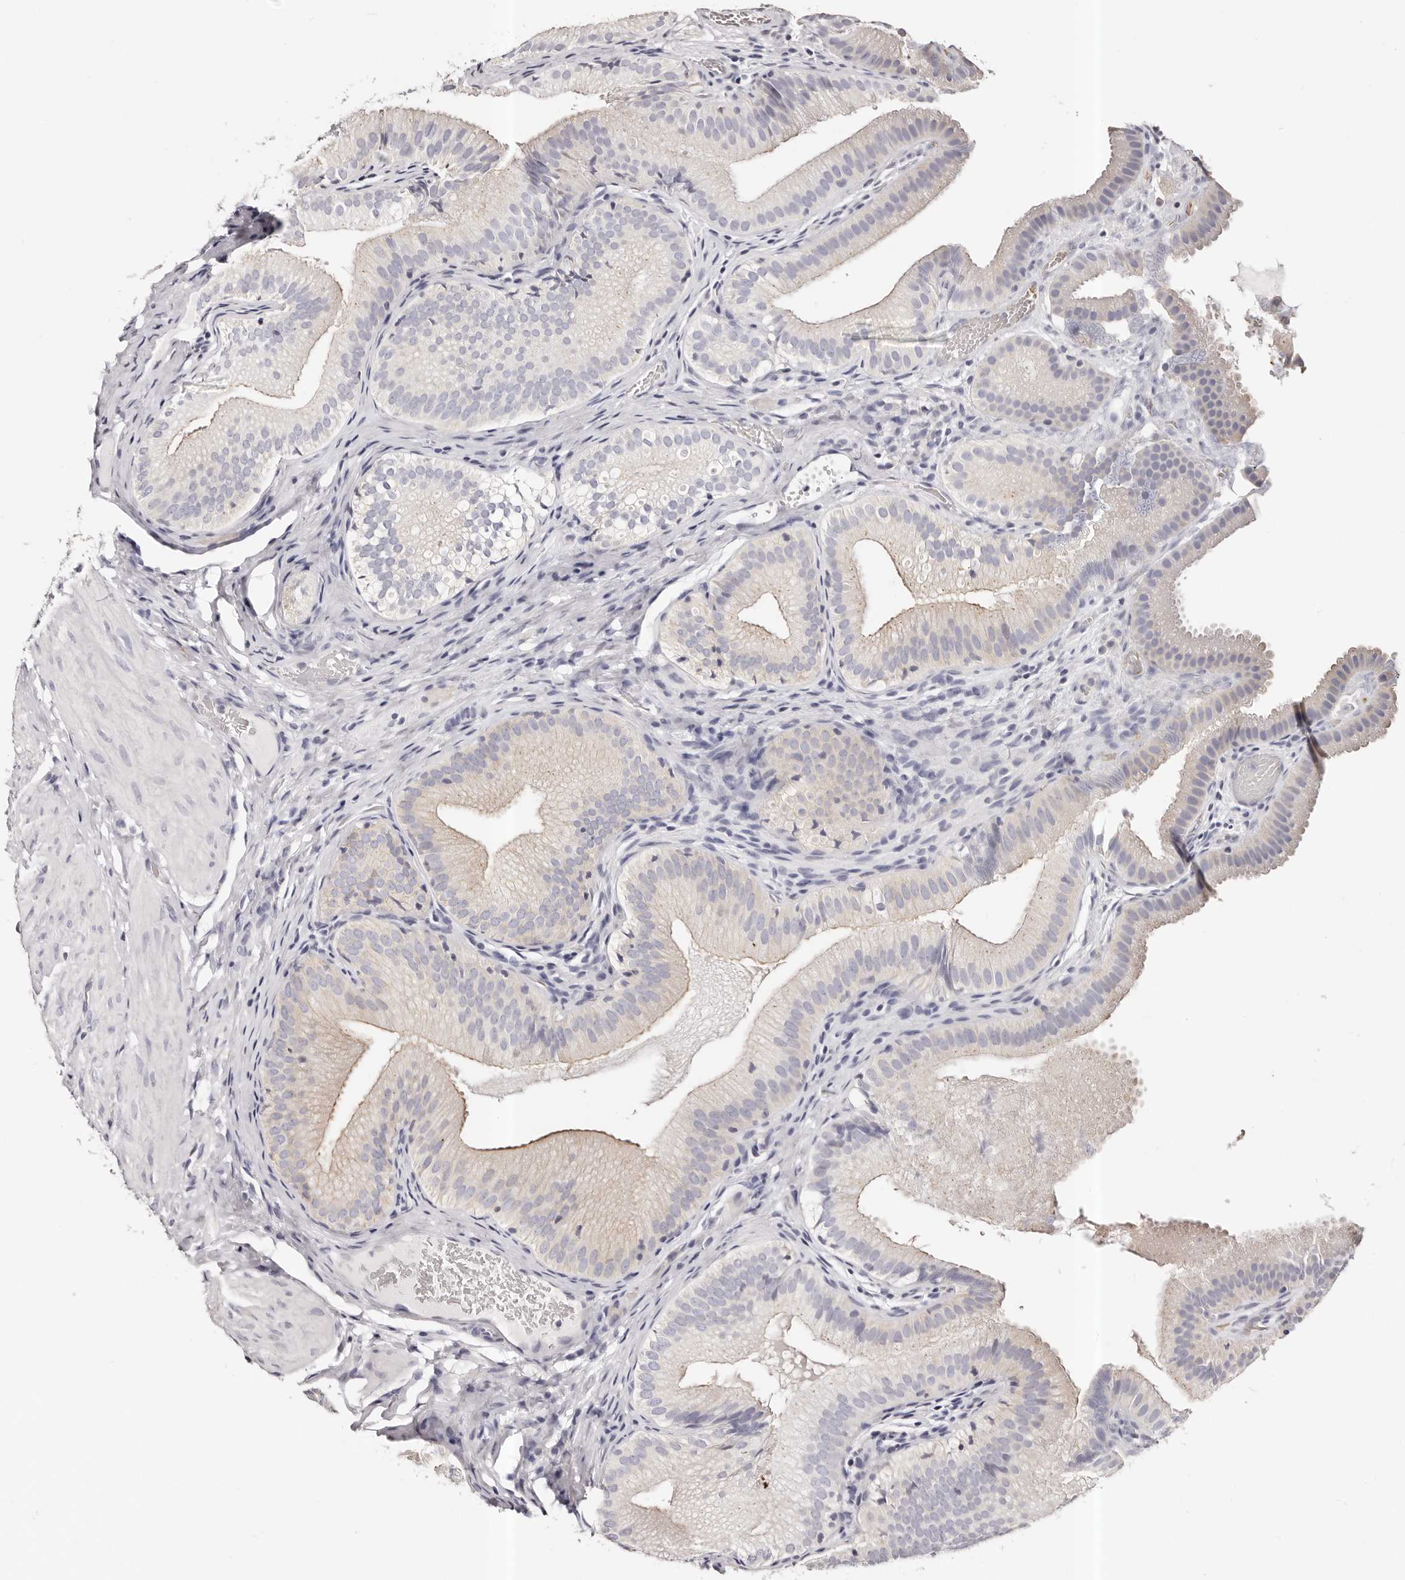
{"staining": {"intensity": "moderate", "quantity": "<25%", "location": "cytoplasmic/membranous"}, "tissue": "gallbladder", "cell_type": "Glandular cells", "image_type": "normal", "snomed": [{"axis": "morphology", "description": "Normal tissue, NOS"}, {"axis": "topography", "description": "Gallbladder"}], "caption": "DAB immunohistochemical staining of unremarkable human gallbladder shows moderate cytoplasmic/membranous protein staining in about <25% of glandular cells.", "gene": "ROM1", "patient": {"sex": "female", "age": 30}}